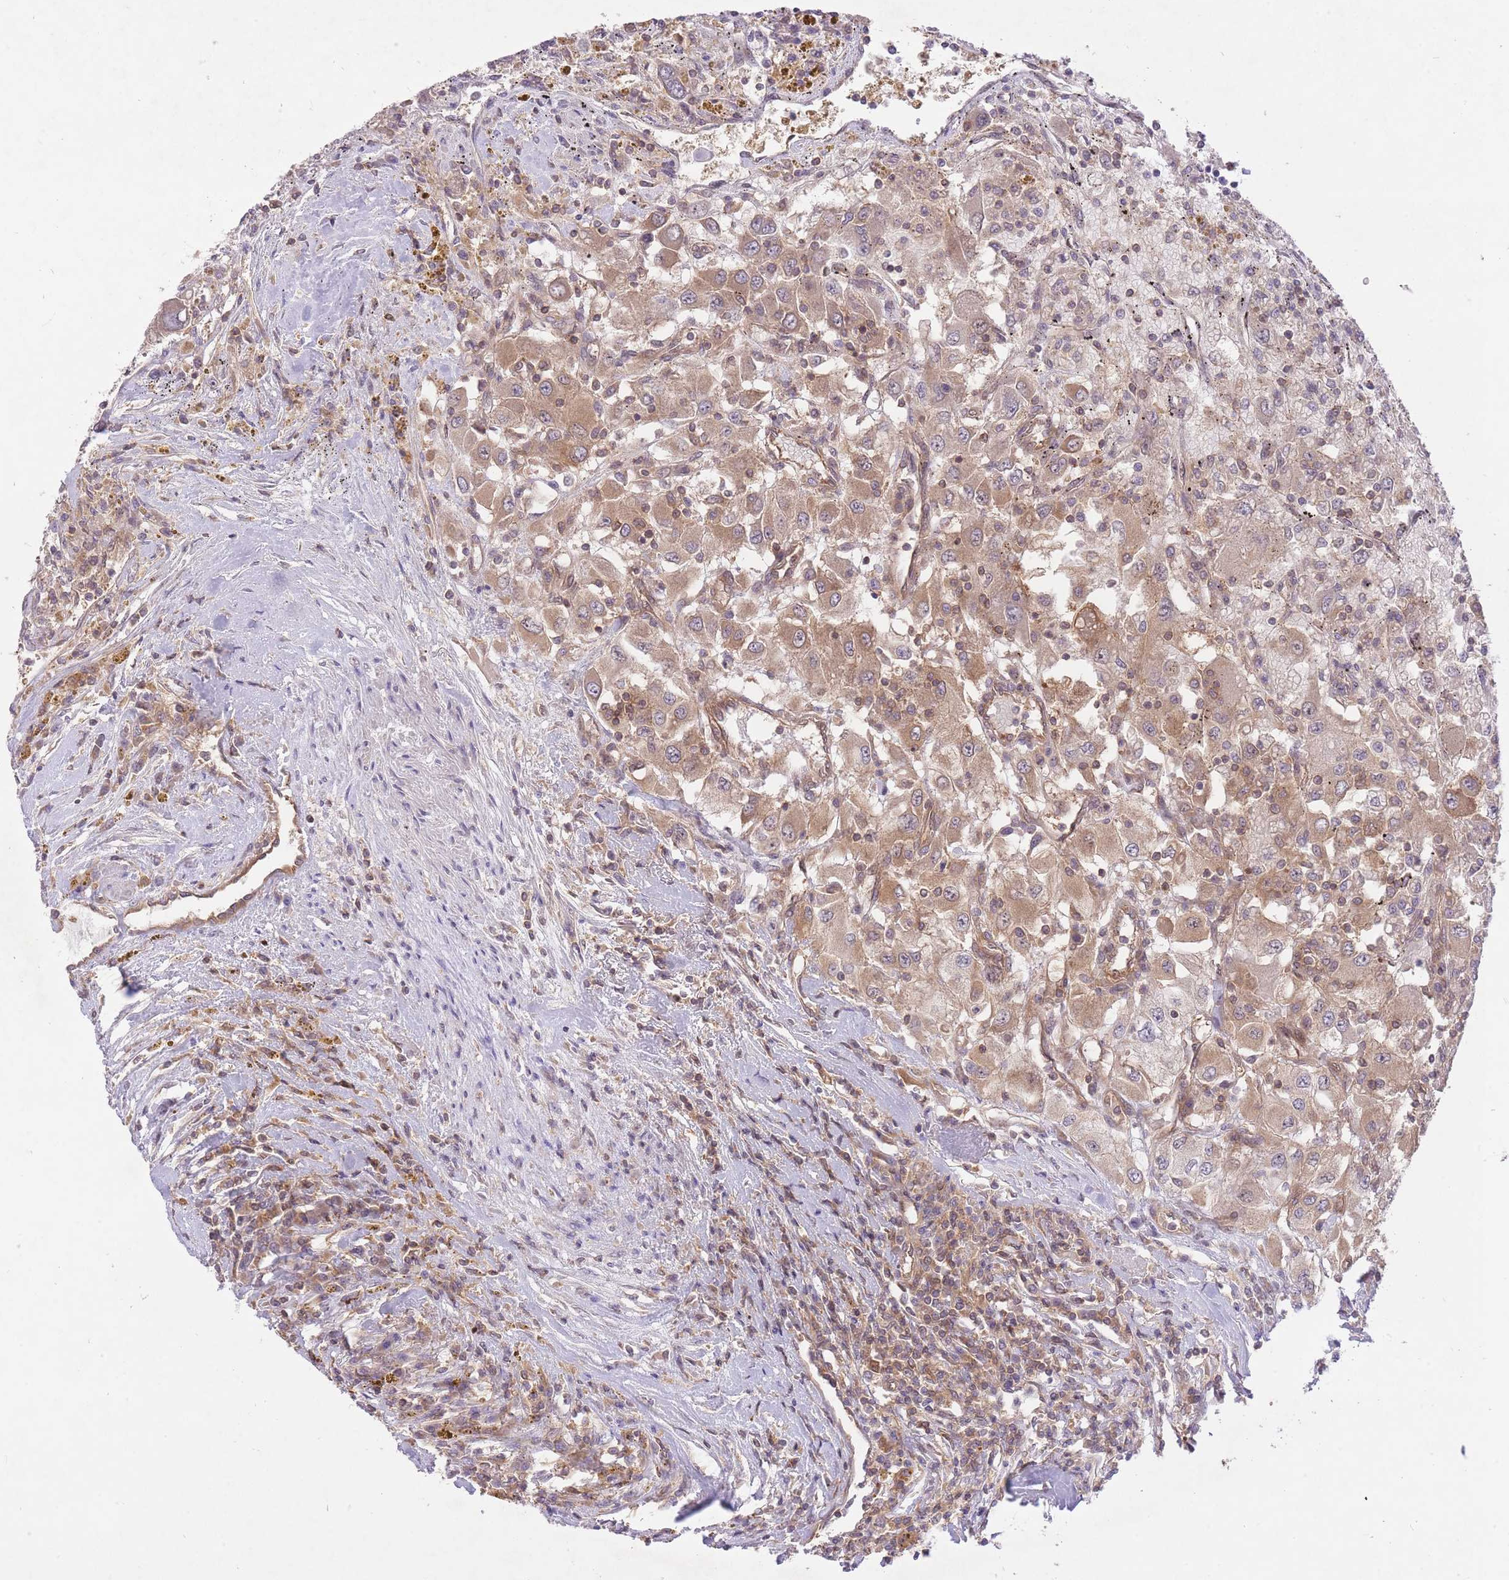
{"staining": {"intensity": "moderate", "quantity": ">75%", "location": "cytoplasmic/membranous"}, "tissue": "renal cancer", "cell_type": "Tumor cells", "image_type": "cancer", "snomed": [{"axis": "morphology", "description": "Adenocarcinoma, NOS"}, {"axis": "topography", "description": "Kidney"}], "caption": "Renal adenocarcinoma stained with IHC shows moderate cytoplasmic/membranous positivity in about >75% of tumor cells.", "gene": "PREP", "patient": {"sex": "female", "age": 67}}